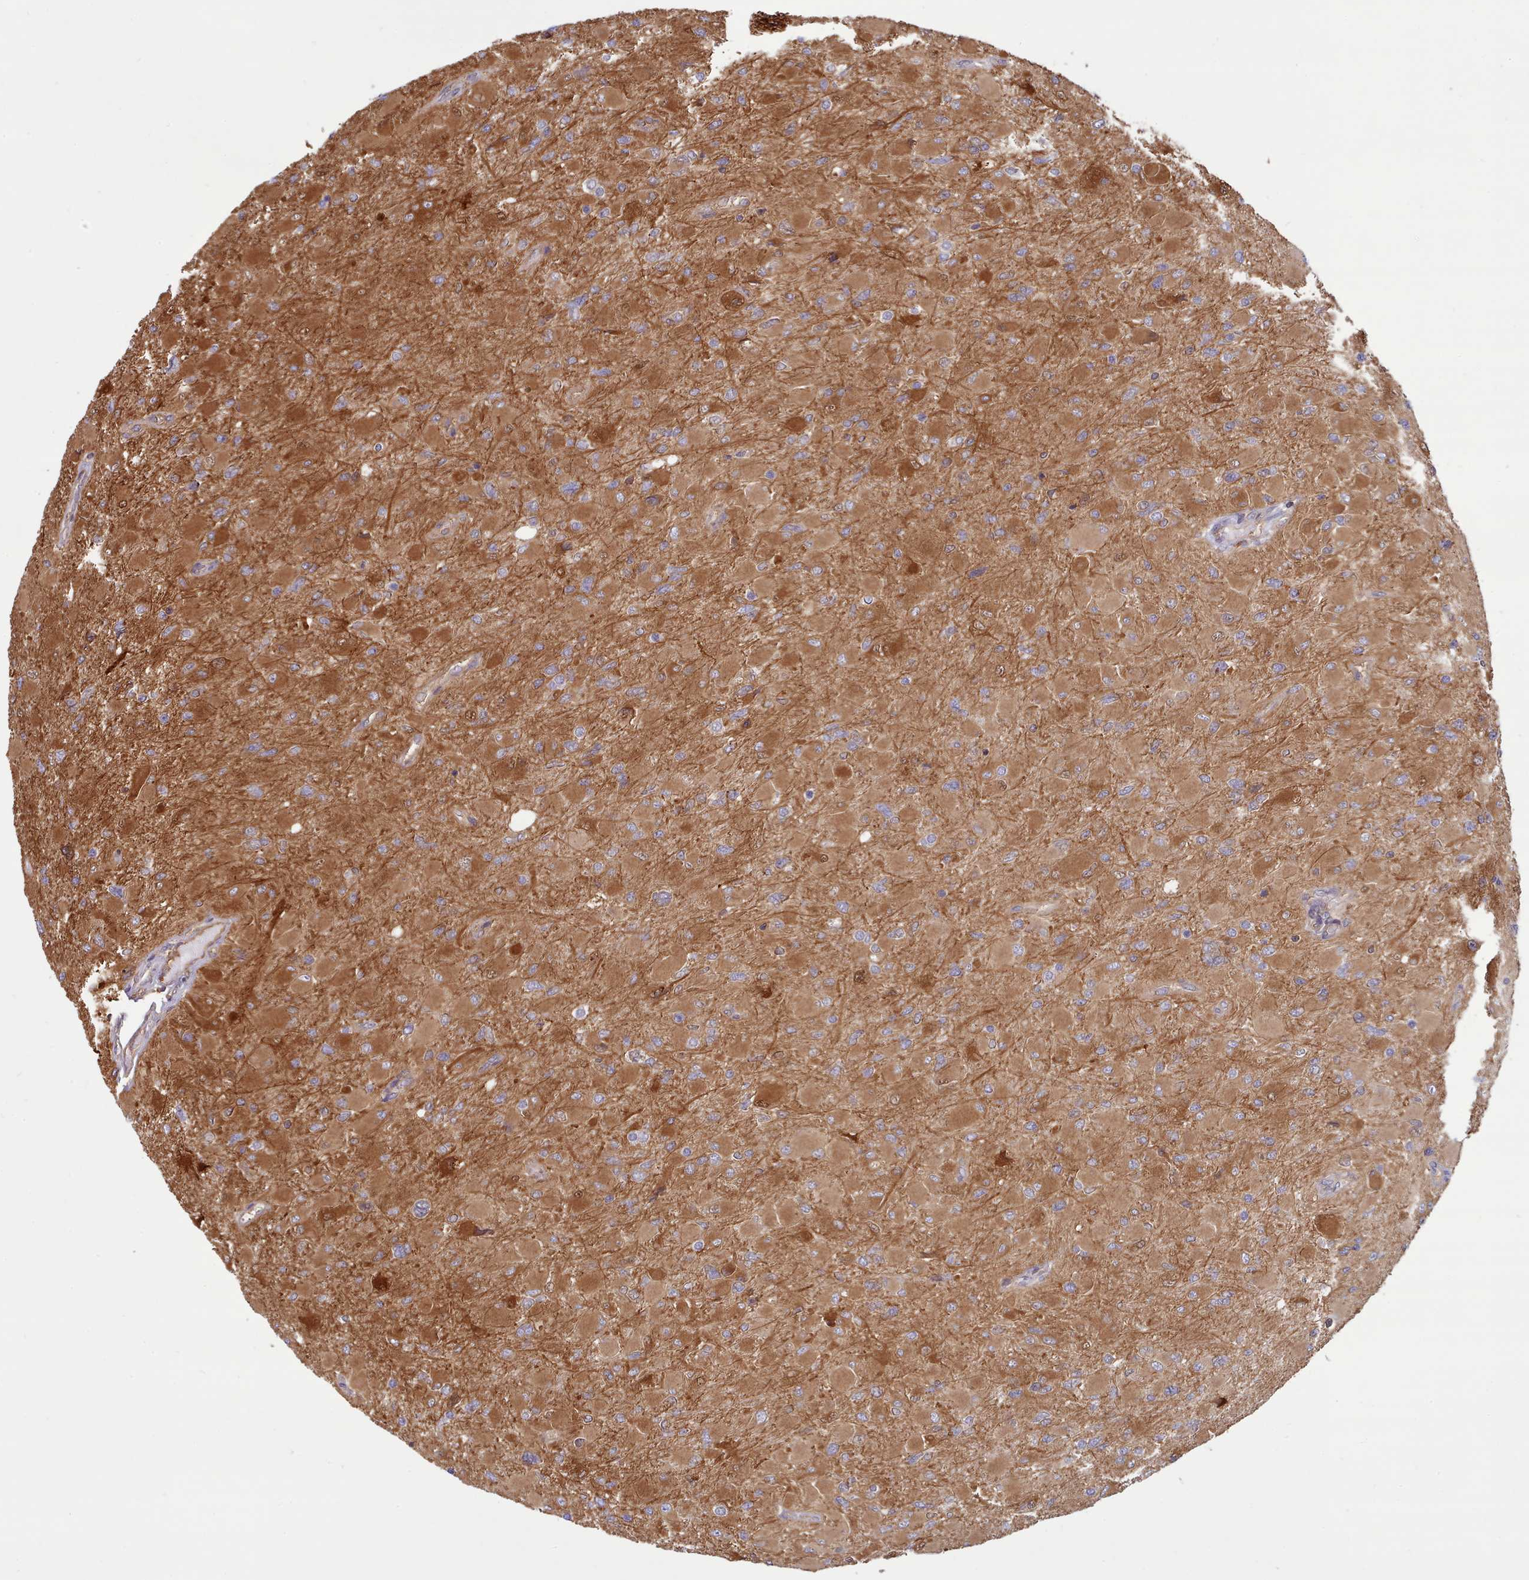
{"staining": {"intensity": "moderate", "quantity": "25%-75%", "location": "cytoplasmic/membranous"}, "tissue": "glioma", "cell_type": "Tumor cells", "image_type": "cancer", "snomed": [{"axis": "morphology", "description": "Glioma, malignant, High grade"}, {"axis": "topography", "description": "Cerebral cortex"}], "caption": "A histopathology image showing moderate cytoplasmic/membranous positivity in approximately 25%-75% of tumor cells in malignant glioma (high-grade), as visualized by brown immunohistochemical staining.", "gene": "SLC4A9", "patient": {"sex": "female", "age": 36}}